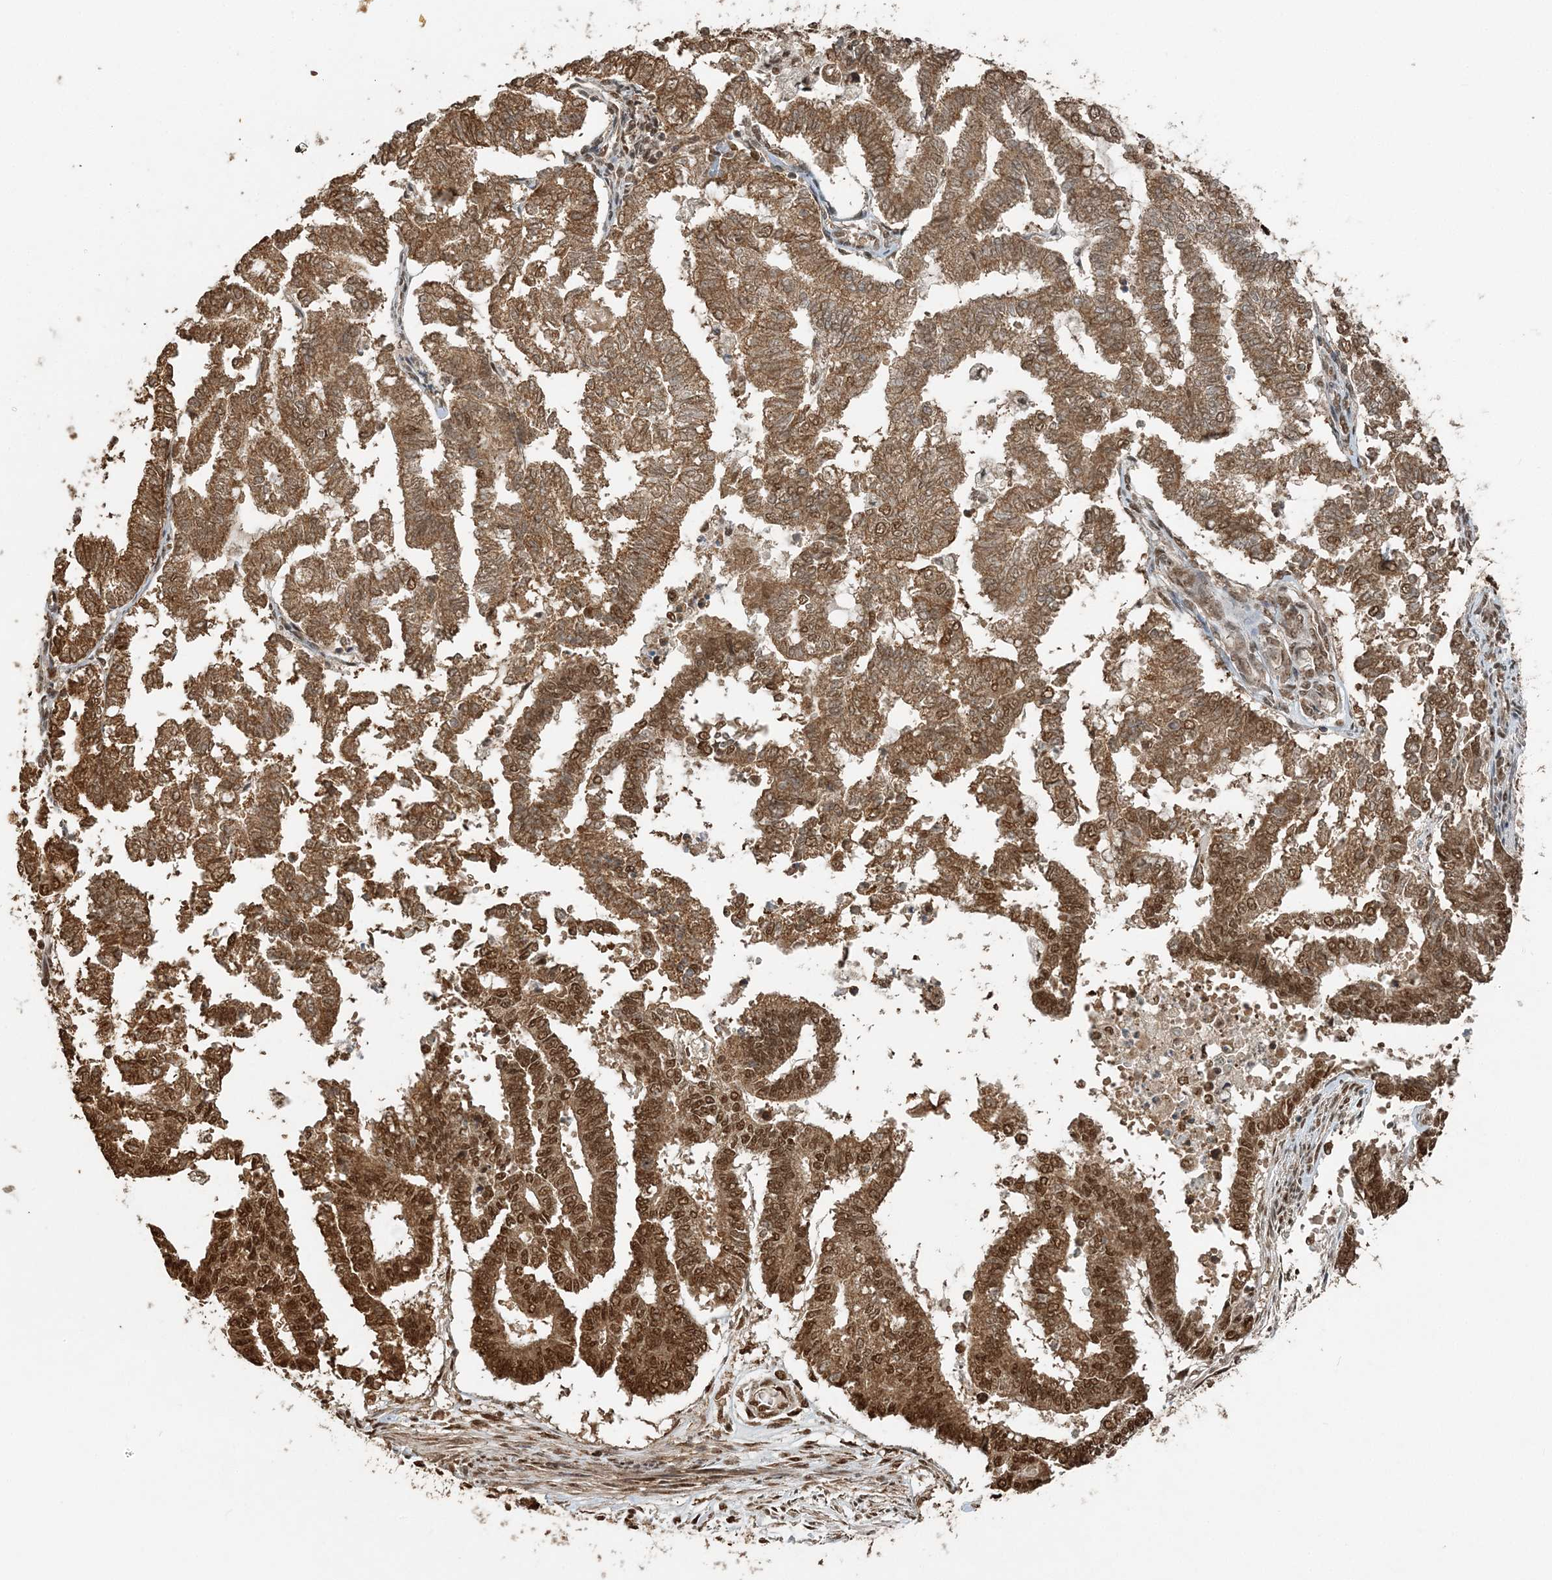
{"staining": {"intensity": "moderate", "quantity": ">75%", "location": "cytoplasmic/membranous,nuclear"}, "tissue": "endometrial cancer", "cell_type": "Tumor cells", "image_type": "cancer", "snomed": [{"axis": "morphology", "description": "Necrosis, NOS"}, {"axis": "morphology", "description": "Adenocarcinoma, NOS"}, {"axis": "topography", "description": "Endometrium"}], "caption": "DAB (3,3'-diaminobenzidine) immunohistochemical staining of endometrial adenocarcinoma reveals moderate cytoplasmic/membranous and nuclear protein positivity in about >75% of tumor cells.", "gene": "ARHGAP35", "patient": {"sex": "female", "age": 79}}